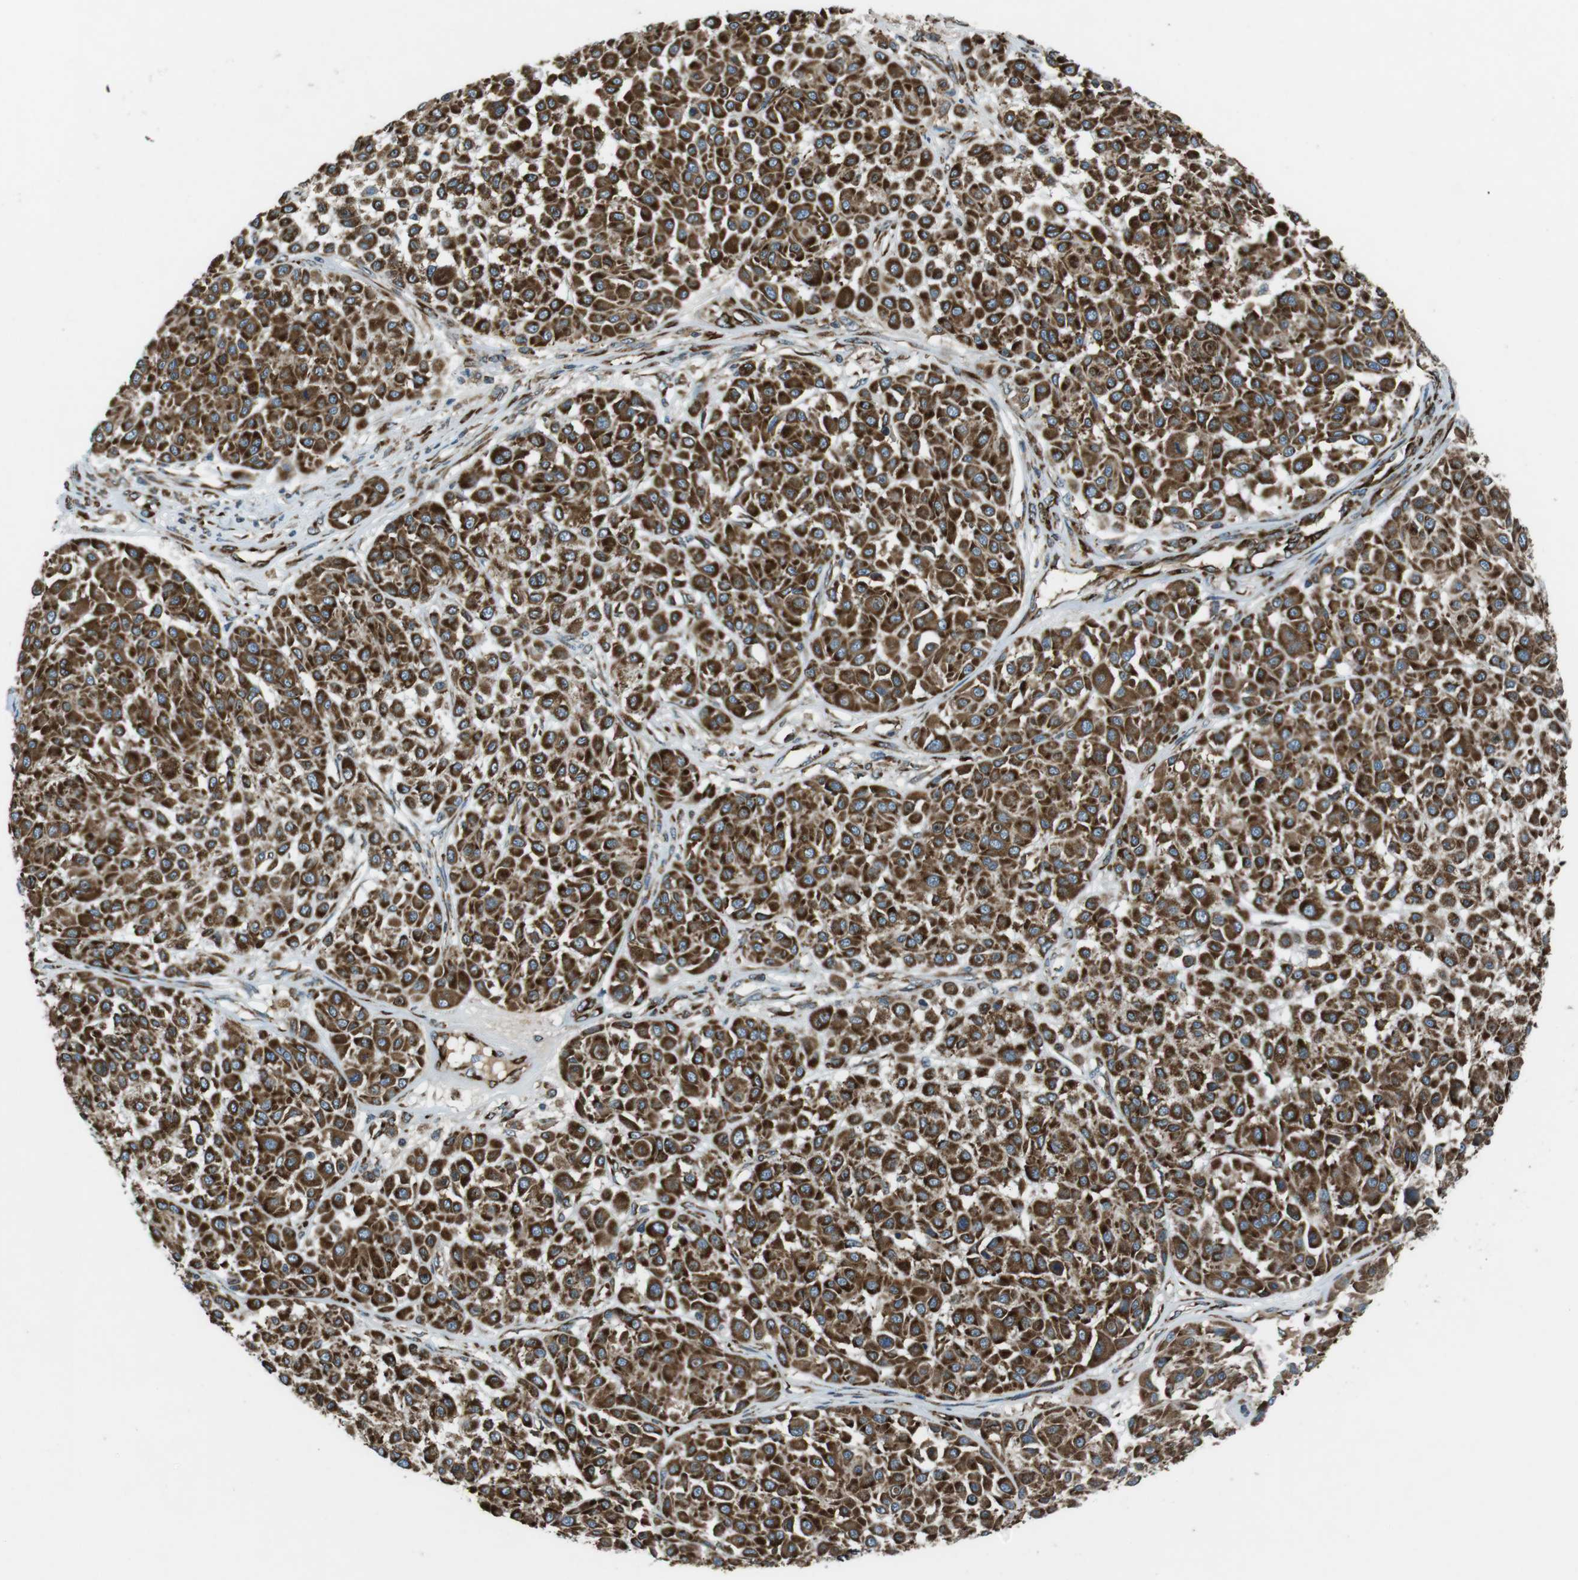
{"staining": {"intensity": "strong", "quantity": ">75%", "location": "cytoplasmic/membranous"}, "tissue": "melanoma", "cell_type": "Tumor cells", "image_type": "cancer", "snomed": [{"axis": "morphology", "description": "Malignant melanoma, Metastatic site"}, {"axis": "topography", "description": "Soft tissue"}], "caption": "Protein staining of malignant melanoma (metastatic site) tissue demonstrates strong cytoplasmic/membranous staining in about >75% of tumor cells.", "gene": "KTN1", "patient": {"sex": "male", "age": 41}}